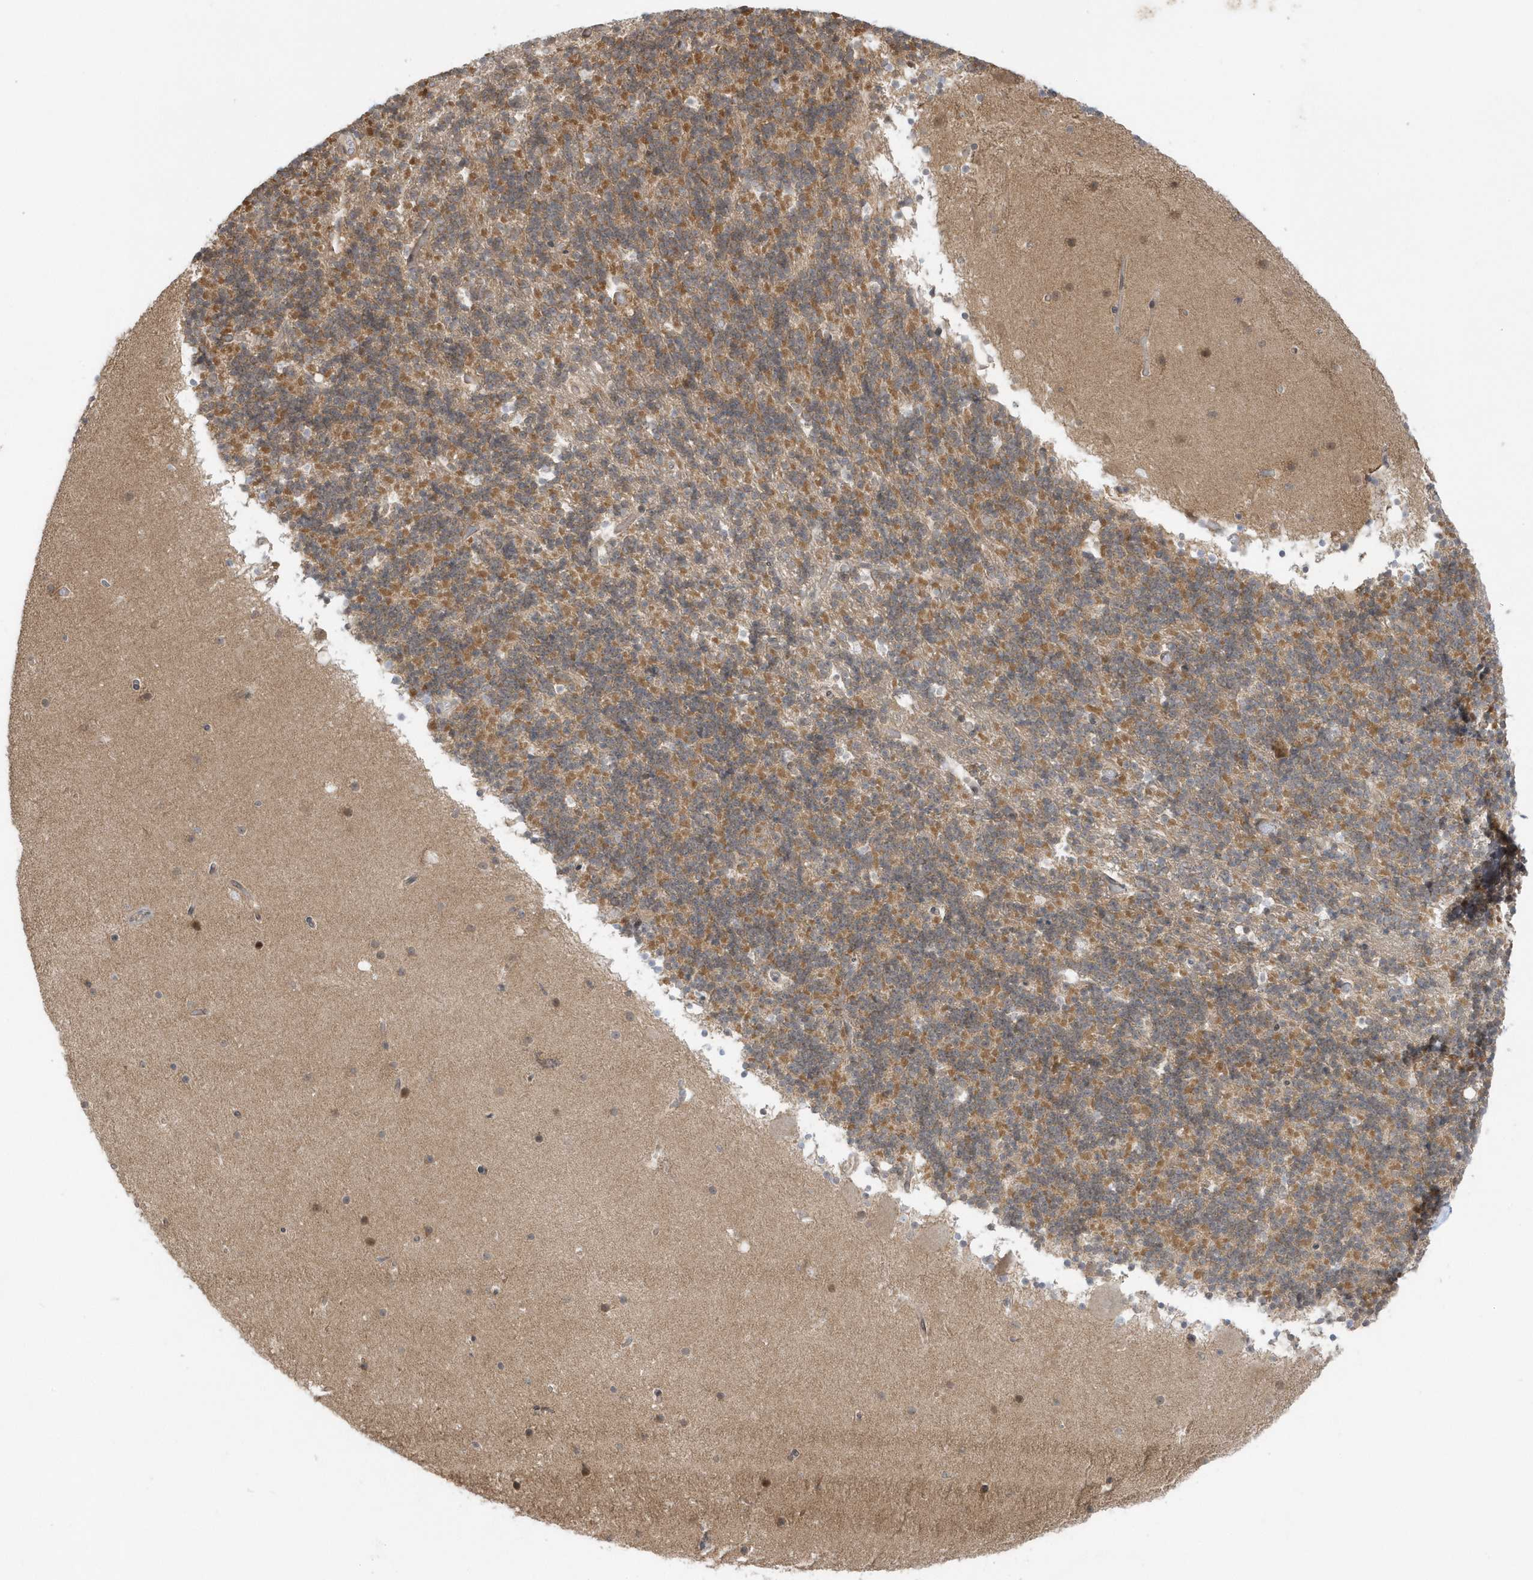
{"staining": {"intensity": "moderate", "quantity": "25%-75%", "location": "cytoplasmic/membranous"}, "tissue": "cerebellum", "cell_type": "Cells in granular layer", "image_type": "normal", "snomed": [{"axis": "morphology", "description": "Normal tissue, NOS"}, {"axis": "topography", "description": "Cerebellum"}], "caption": "Immunohistochemical staining of normal cerebellum shows medium levels of moderate cytoplasmic/membranous positivity in approximately 25%-75% of cells in granular layer.", "gene": "PPP1R7", "patient": {"sex": "male", "age": 57}}